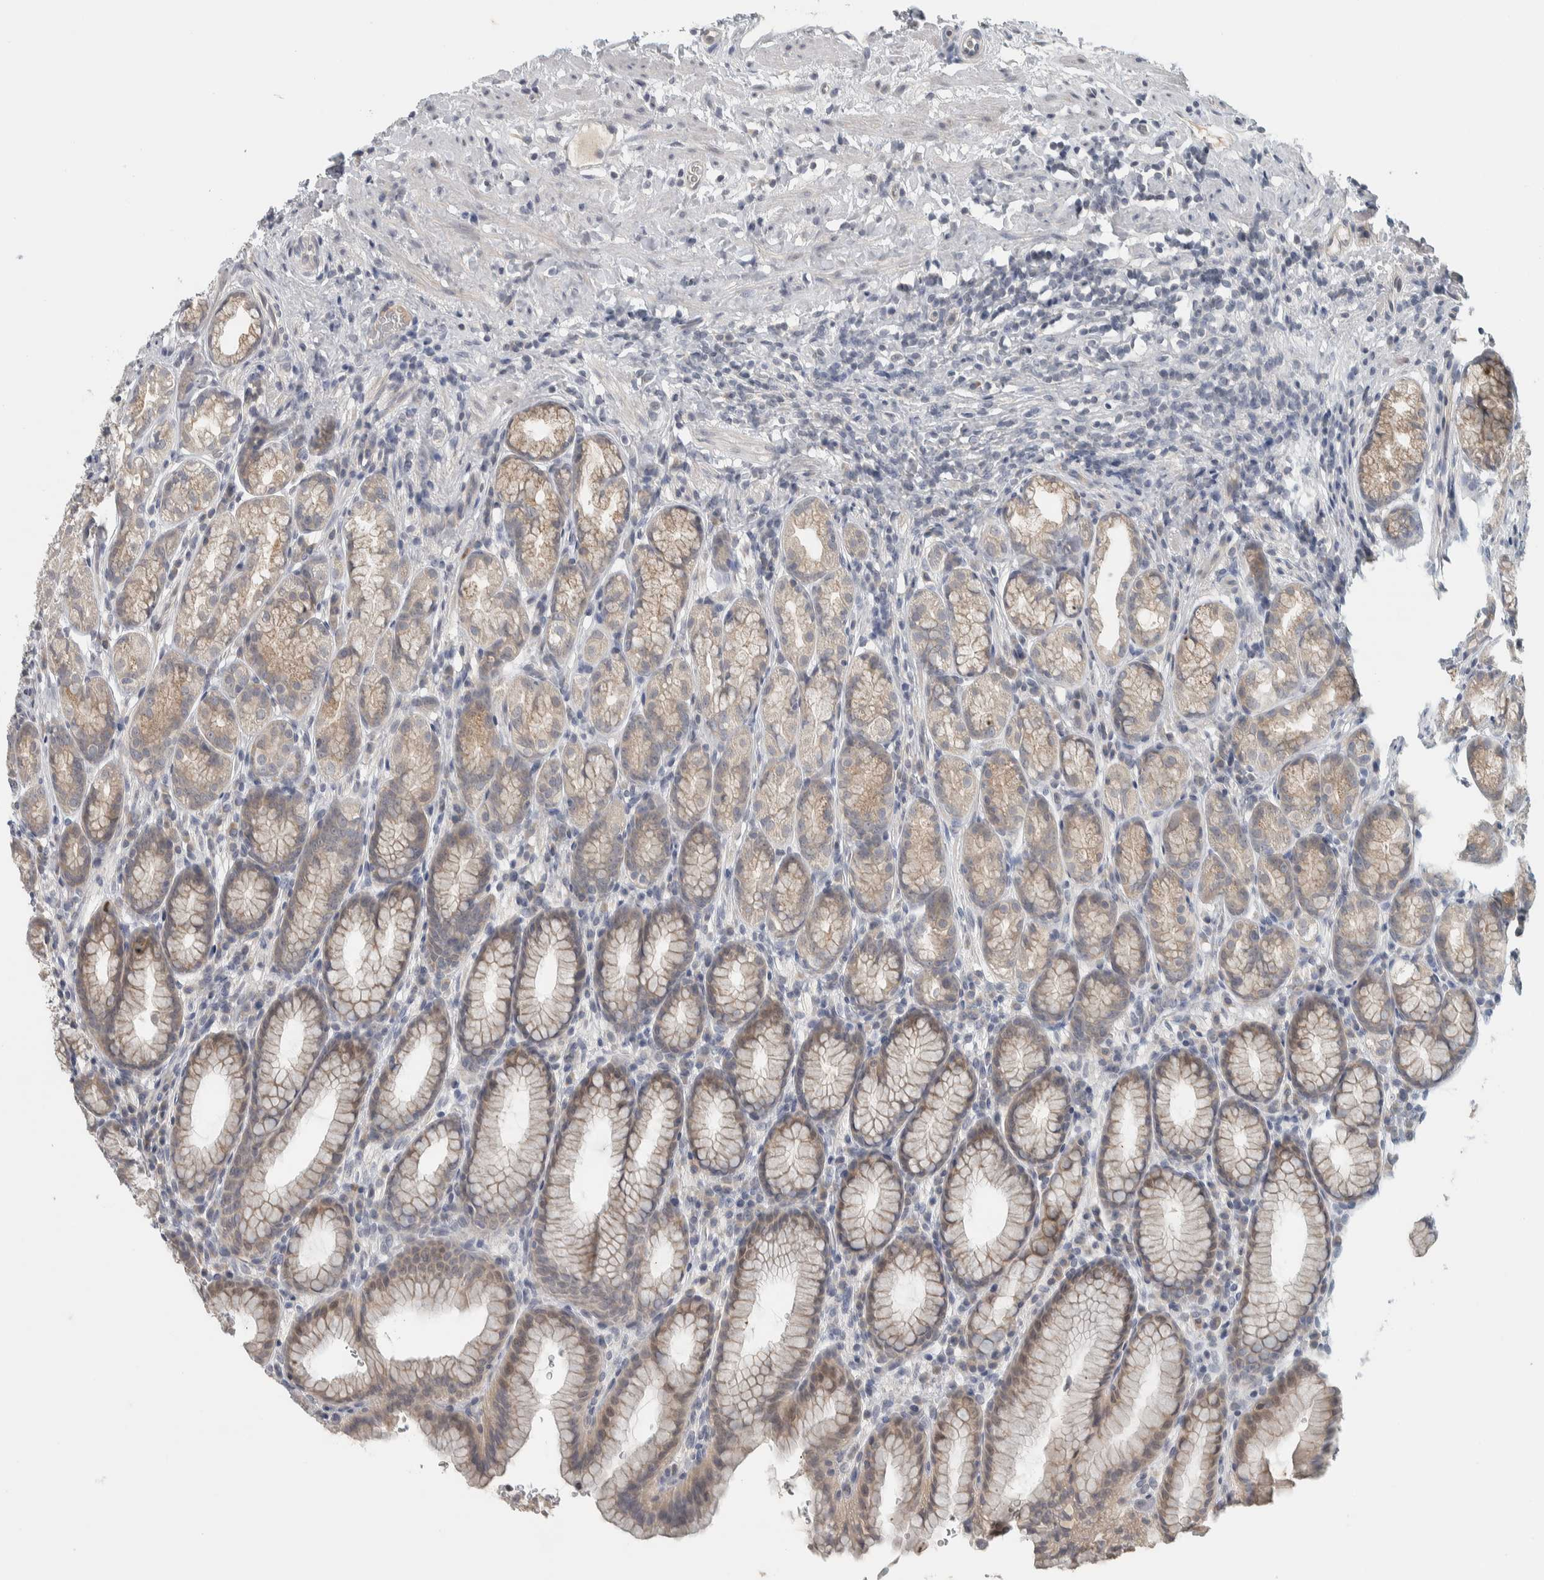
{"staining": {"intensity": "weak", "quantity": ">75%", "location": "cytoplasmic/membranous"}, "tissue": "stomach", "cell_type": "Glandular cells", "image_type": "normal", "snomed": [{"axis": "morphology", "description": "Normal tissue, NOS"}, {"axis": "topography", "description": "Stomach"}], "caption": "The photomicrograph reveals immunohistochemical staining of normal stomach. There is weak cytoplasmic/membranous positivity is seen in approximately >75% of glandular cells. The staining was performed using DAB to visualize the protein expression in brown, while the nuclei were stained in blue with hematoxylin (Magnification: 20x).", "gene": "AFP", "patient": {"sex": "male", "age": 42}}